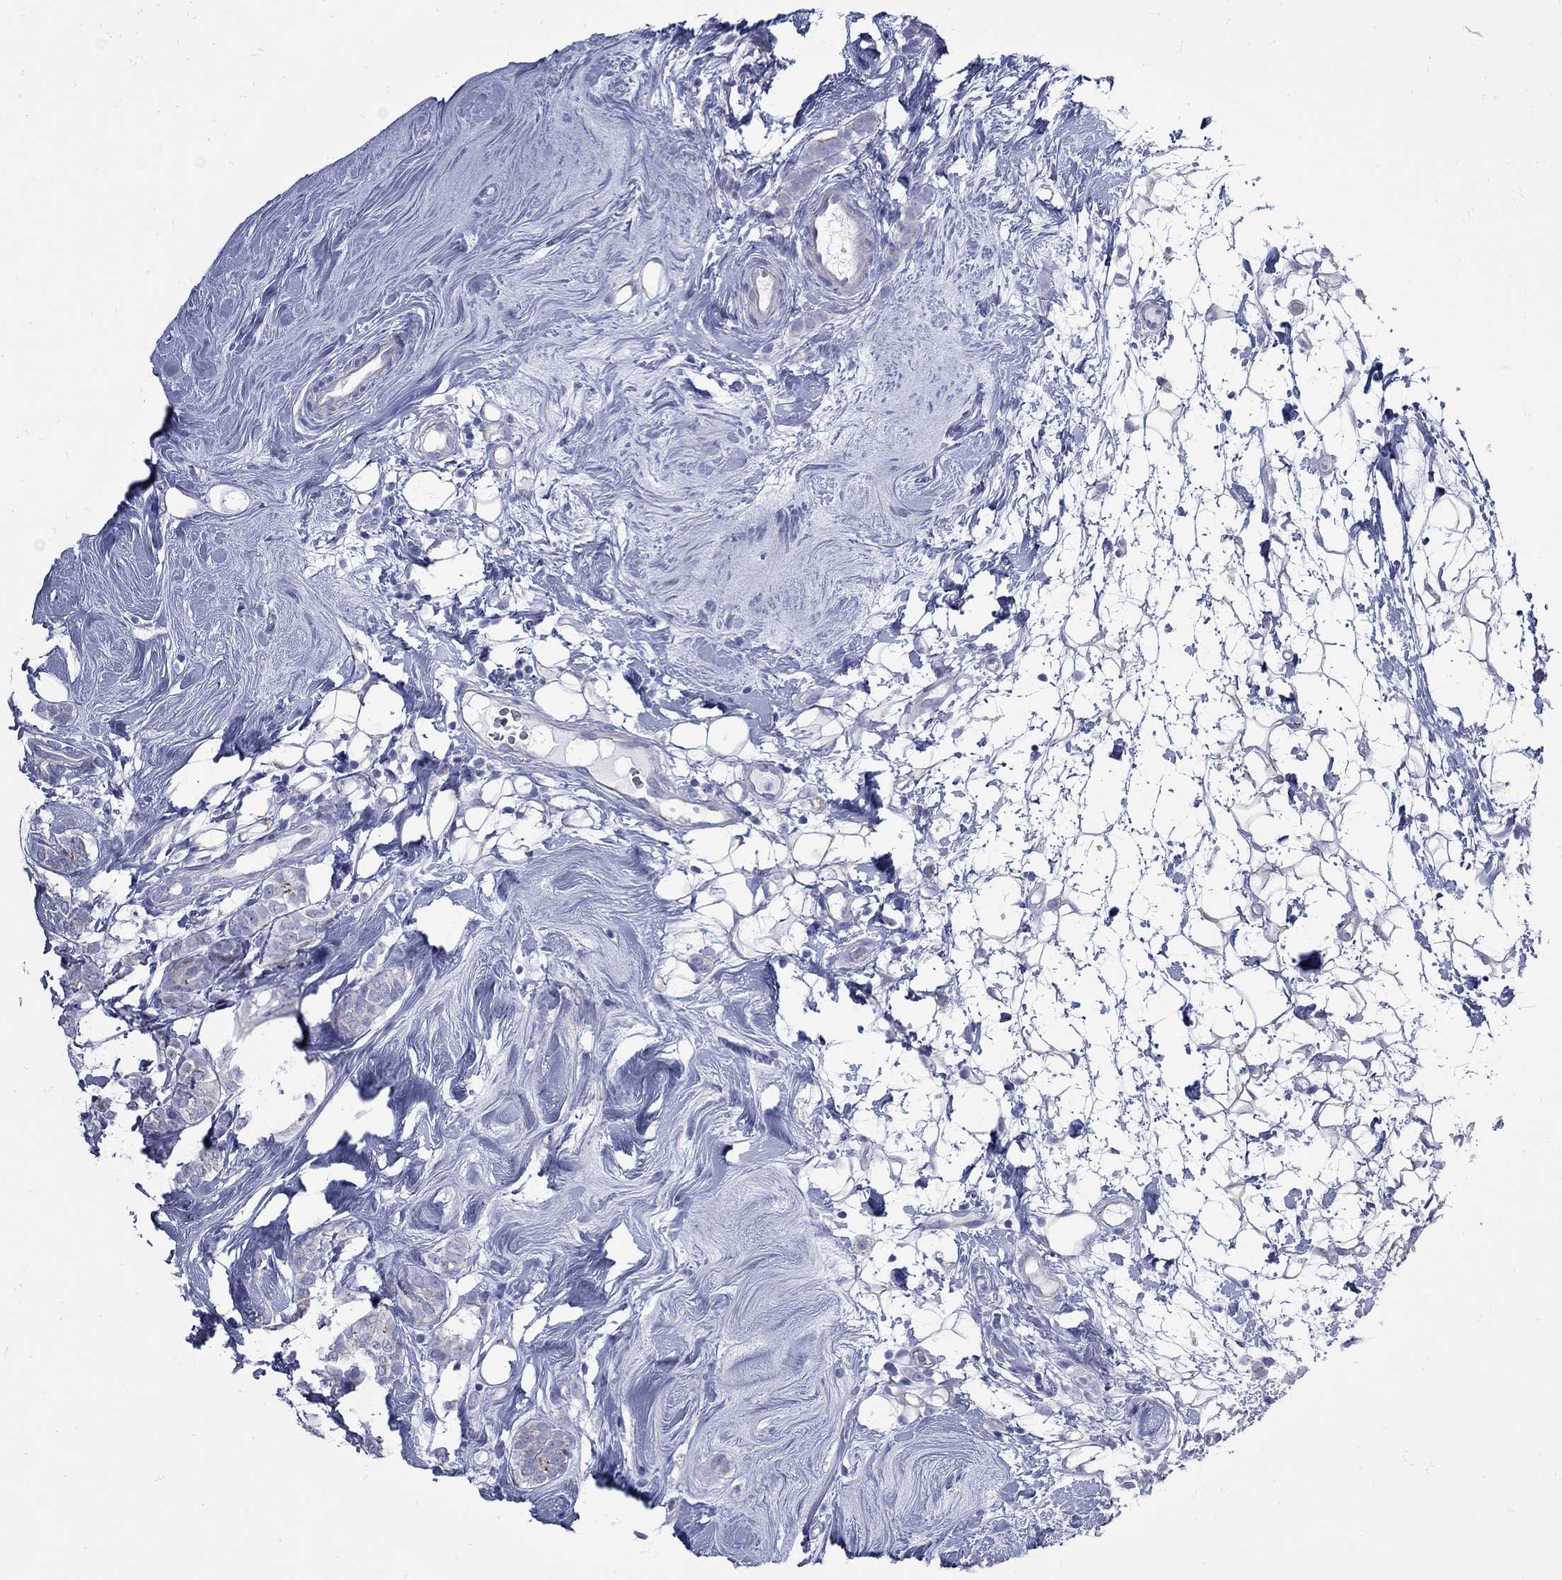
{"staining": {"intensity": "negative", "quantity": "none", "location": "none"}, "tissue": "breast cancer", "cell_type": "Tumor cells", "image_type": "cancer", "snomed": [{"axis": "morphology", "description": "Lobular carcinoma"}, {"axis": "topography", "description": "Breast"}], "caption": "An immunohistochemistry (IHC) image of breast cancer (lobular carcinoma) is shown. There is no staining in tumor cells of breast cancer (lobular carcinoma).", "gene": "PDZD3", "patient": {"sex": "female", "age": 49}}